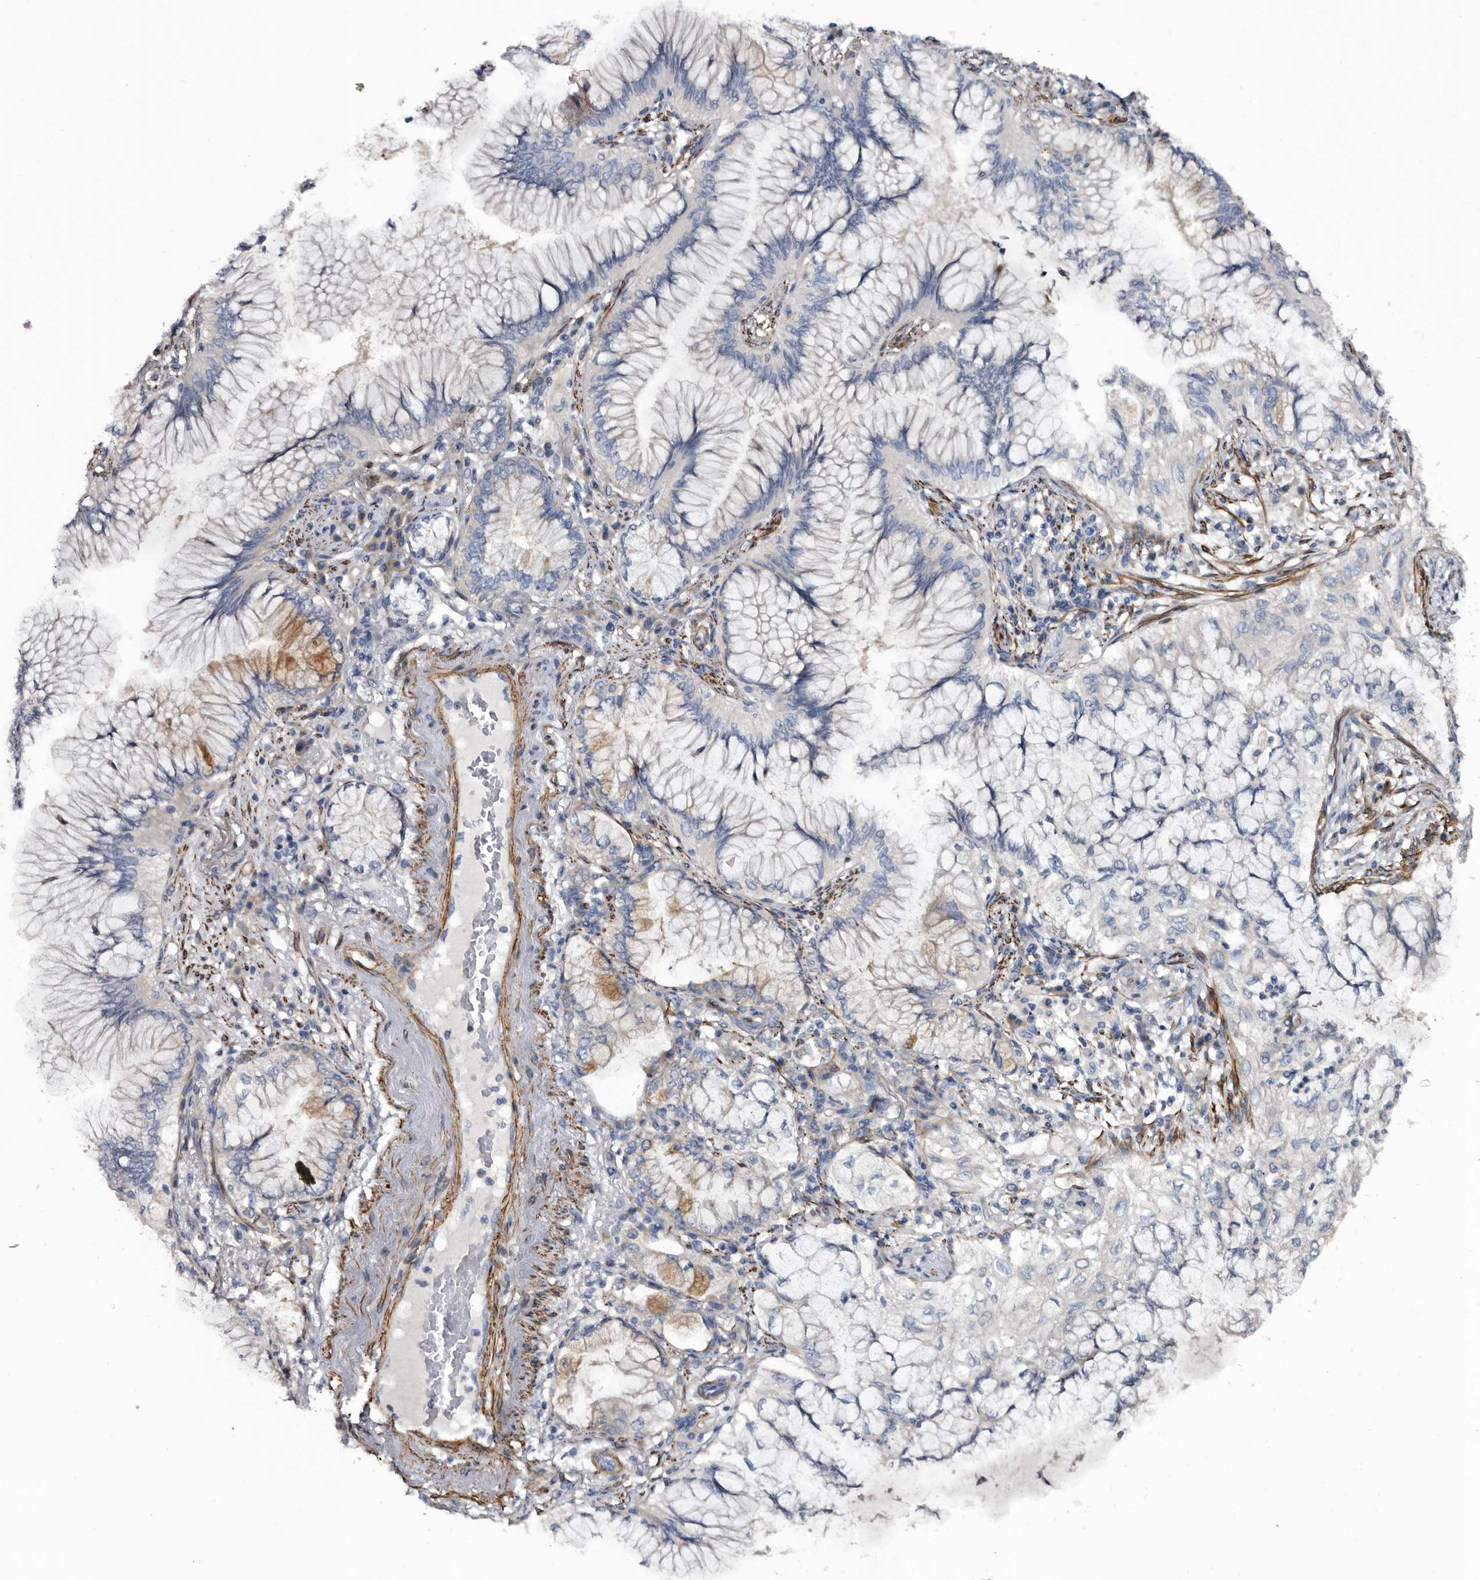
{"staining": {"intensity": "negative", "quantity": "none", "location": "none"}, "tissue": "lung cancer", "cell_type": "Tumor cells", "image_type": "cancer", "snomed": [{"axis": "morphology", "description": "Adenocarcinoma, NOS"}, {"axis": "topography", "description": "Lung"}], "caption": "High power microscopy micrograph of an immunohistochemistry (IHC) image of lung adenocarcinoma, revealing no significant staining in tumor cells.", "gene": "IARS1", "patient": {"sex": "female", "age": 70}}